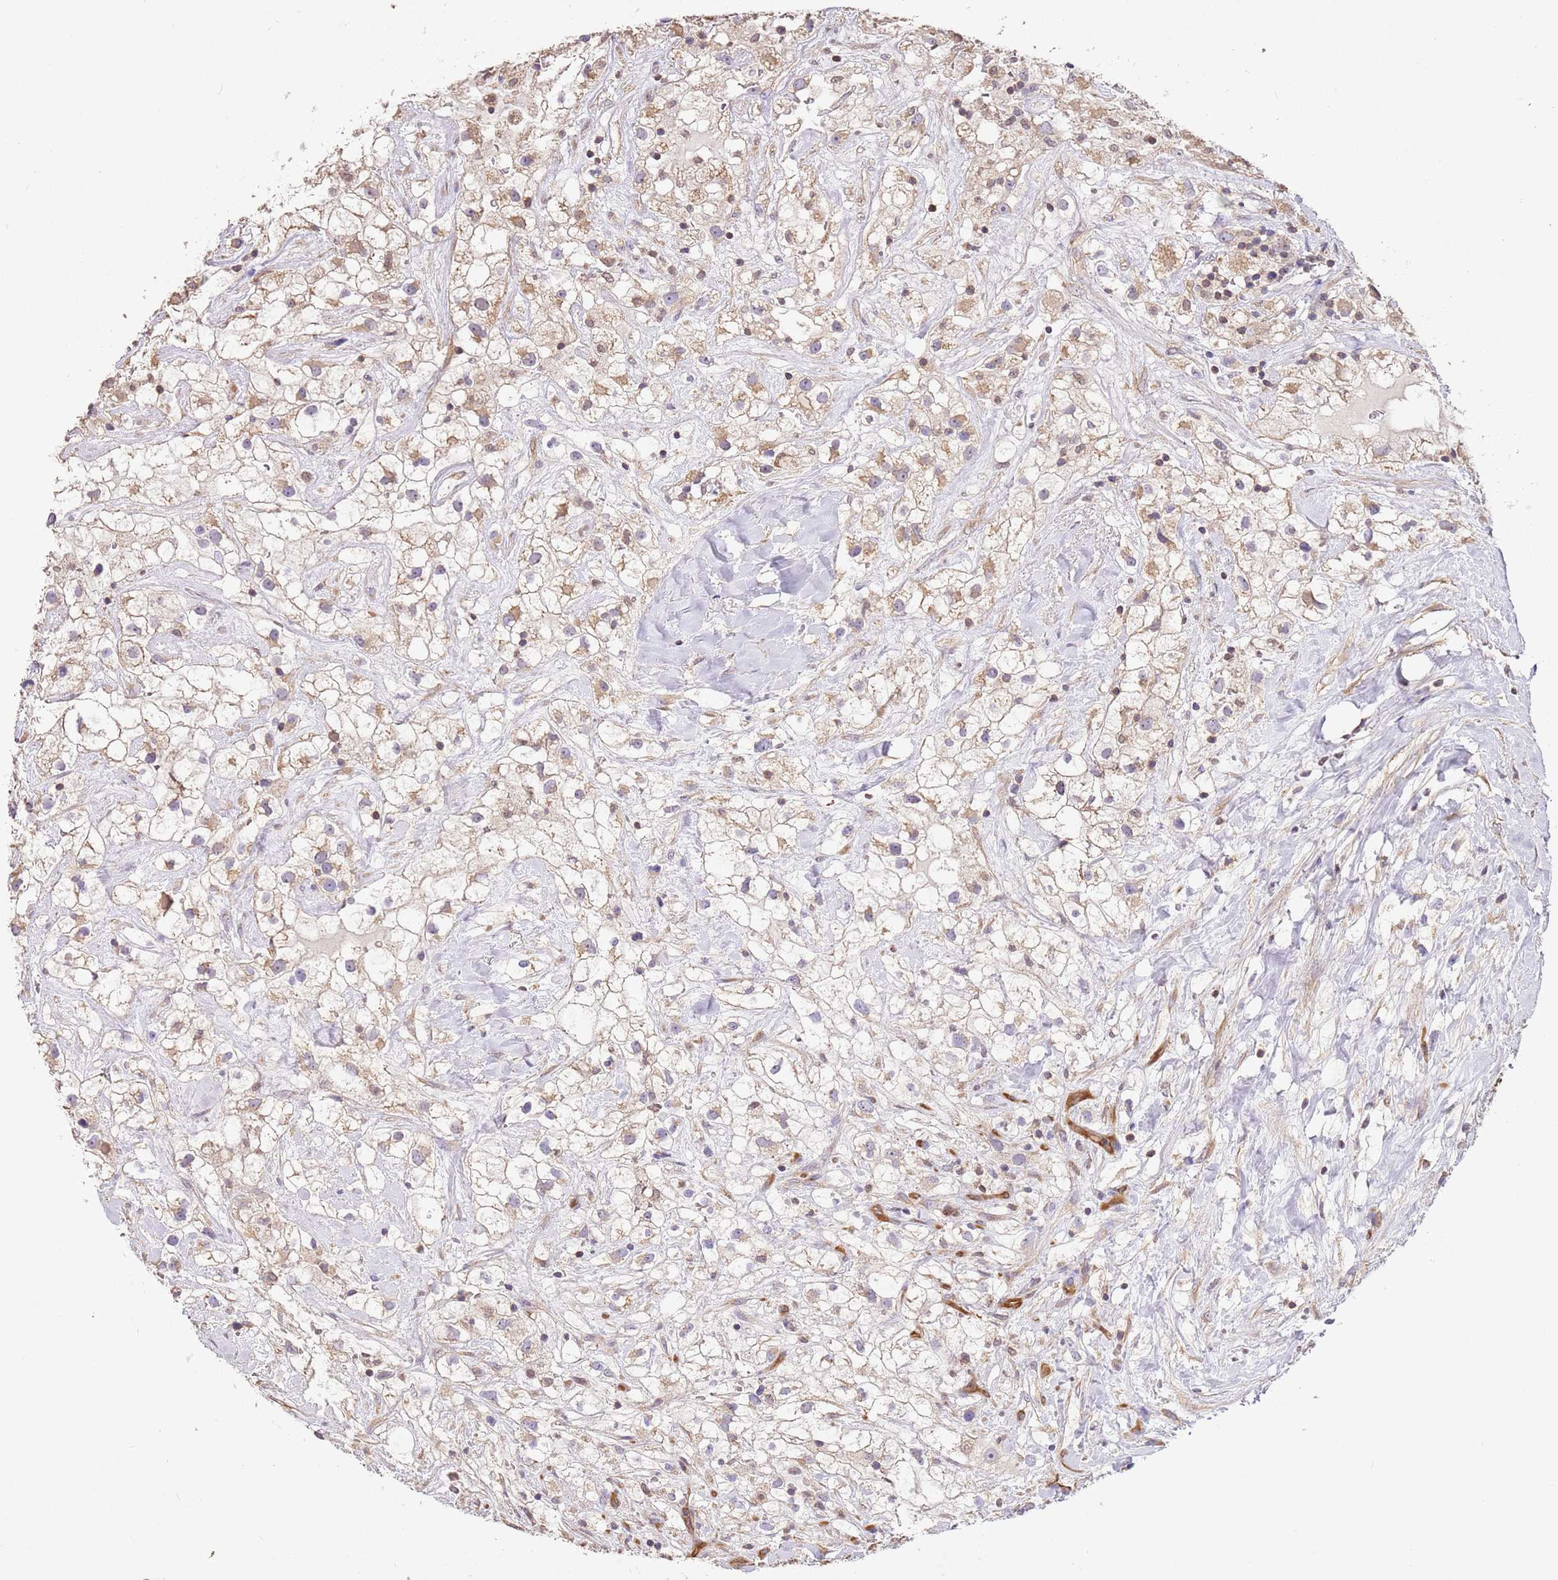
{"staining": {"intensity": "negative", "quantity": "none", "location": "none"}, "tissue": "renal cancer", "cell_type": "Tumor cells", "image_type": "cancer", "snomed": [{"axis": "morphology", "description": "Adenocarcinoma, NOS"}, {"axis": "topography", "description": "Kidney"}], "caption": "Tumor cells are negative for protein expression in human adenocarcinoma (renal).", "gene": "DOCK9", "patient": {"sex": "male", "age": 59}}